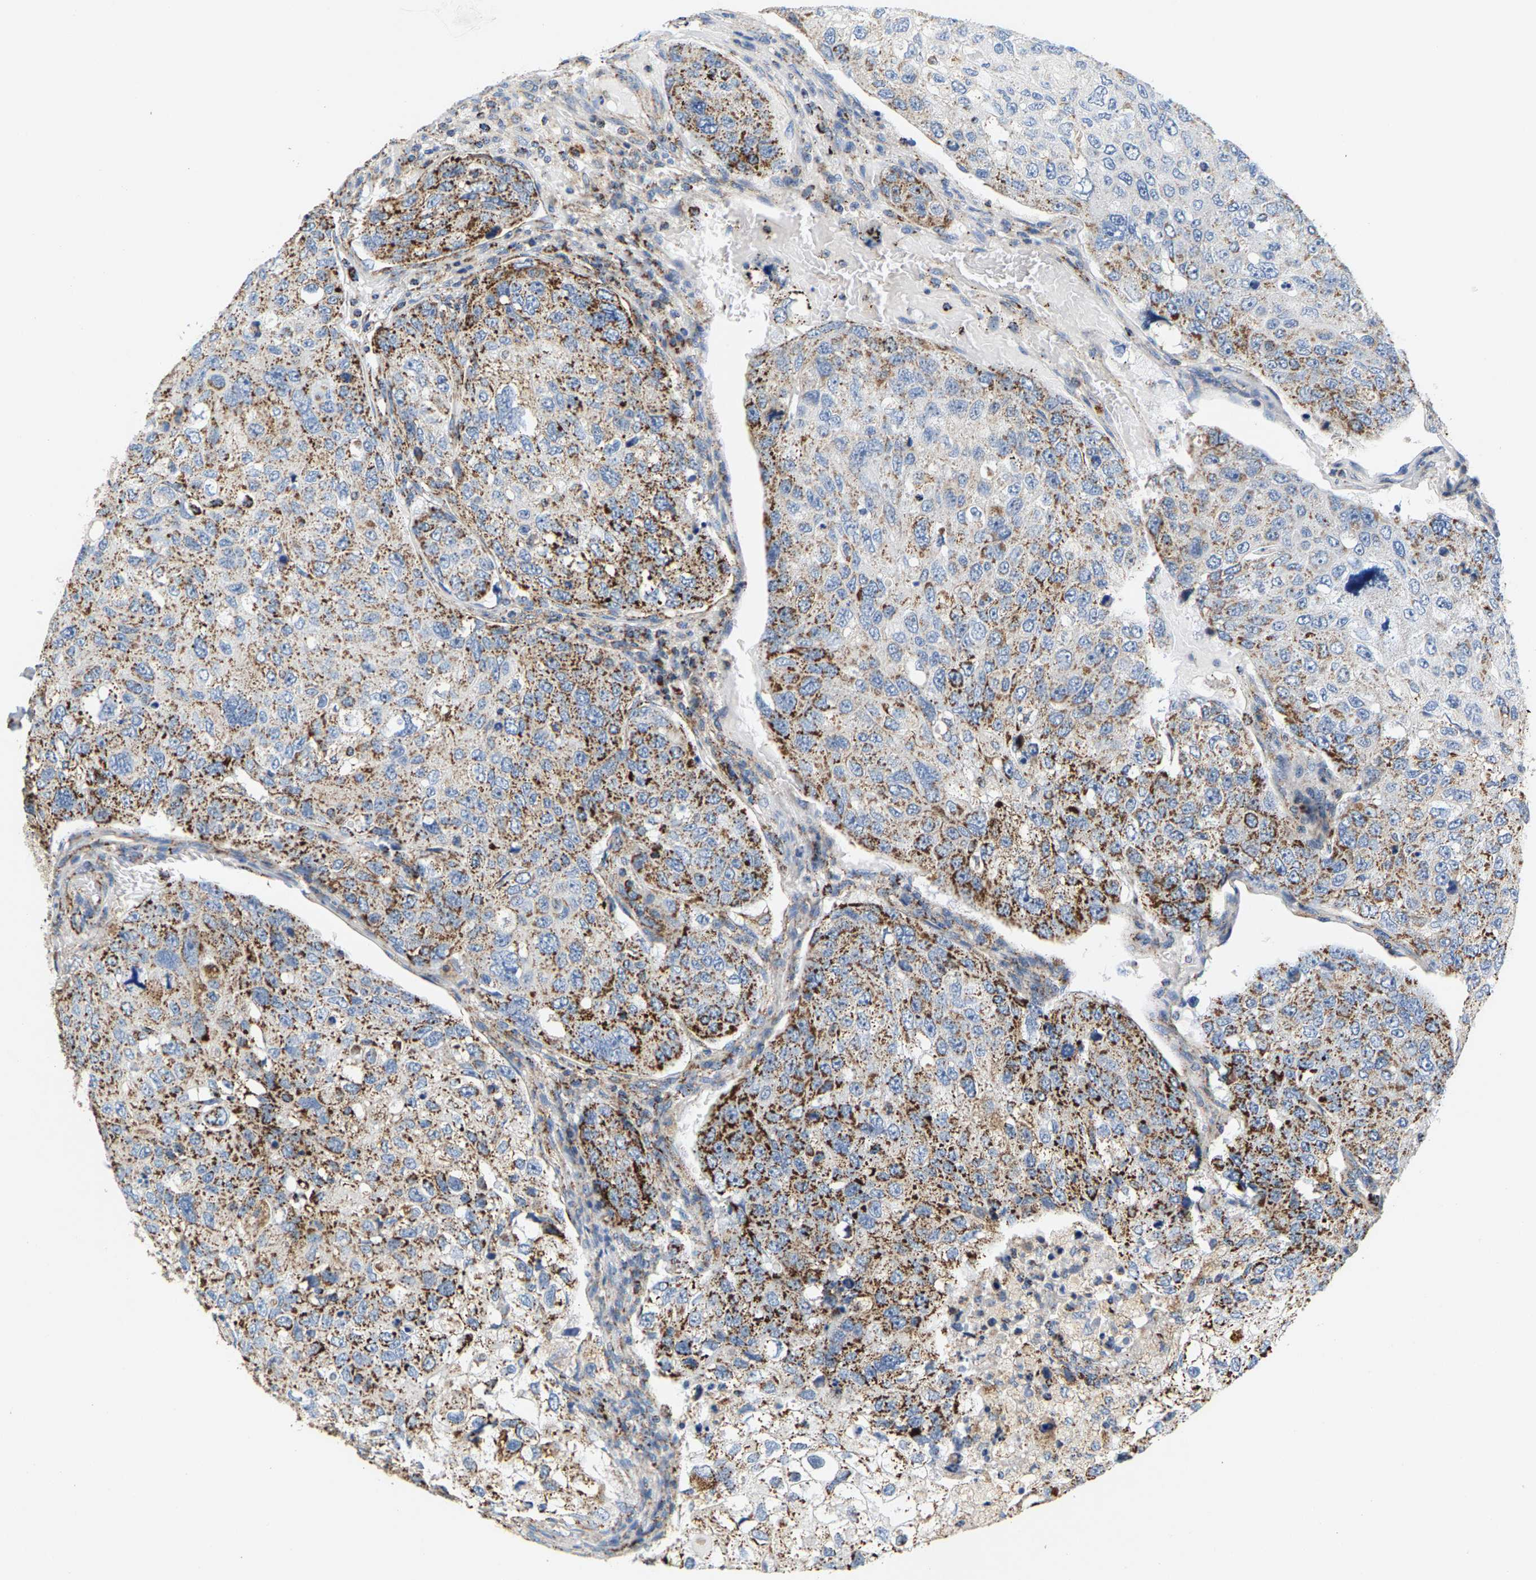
{"staining": {"intensity": "moderate", "quantity": ">75%", "location": "cytoplasmic/membranous"}, "tissue": "urothelial cancer", "cell_type": "Tumor cells", "image_type": "cancer", "snomed": [{"axis": "morphology", "description": "Urothelial carcinoma, High grade"}, {"axis": "topography", "description": "Lymph node"}, {"axis": "topography", "description": "Urinary bladder"}], "caption": "IHC histopathology image of neoplastic tissue: human urothelial cancer stained using immunohistochemistry (IHC) reveals medium levels of moderate protein expression localized specifically in the cytoplasmic/membranous of tumor cells, appearing as a cytoplasmic/membranous brown color.", "gene": "SHMT2", "patient": {"sex": "male", "age": 51}}